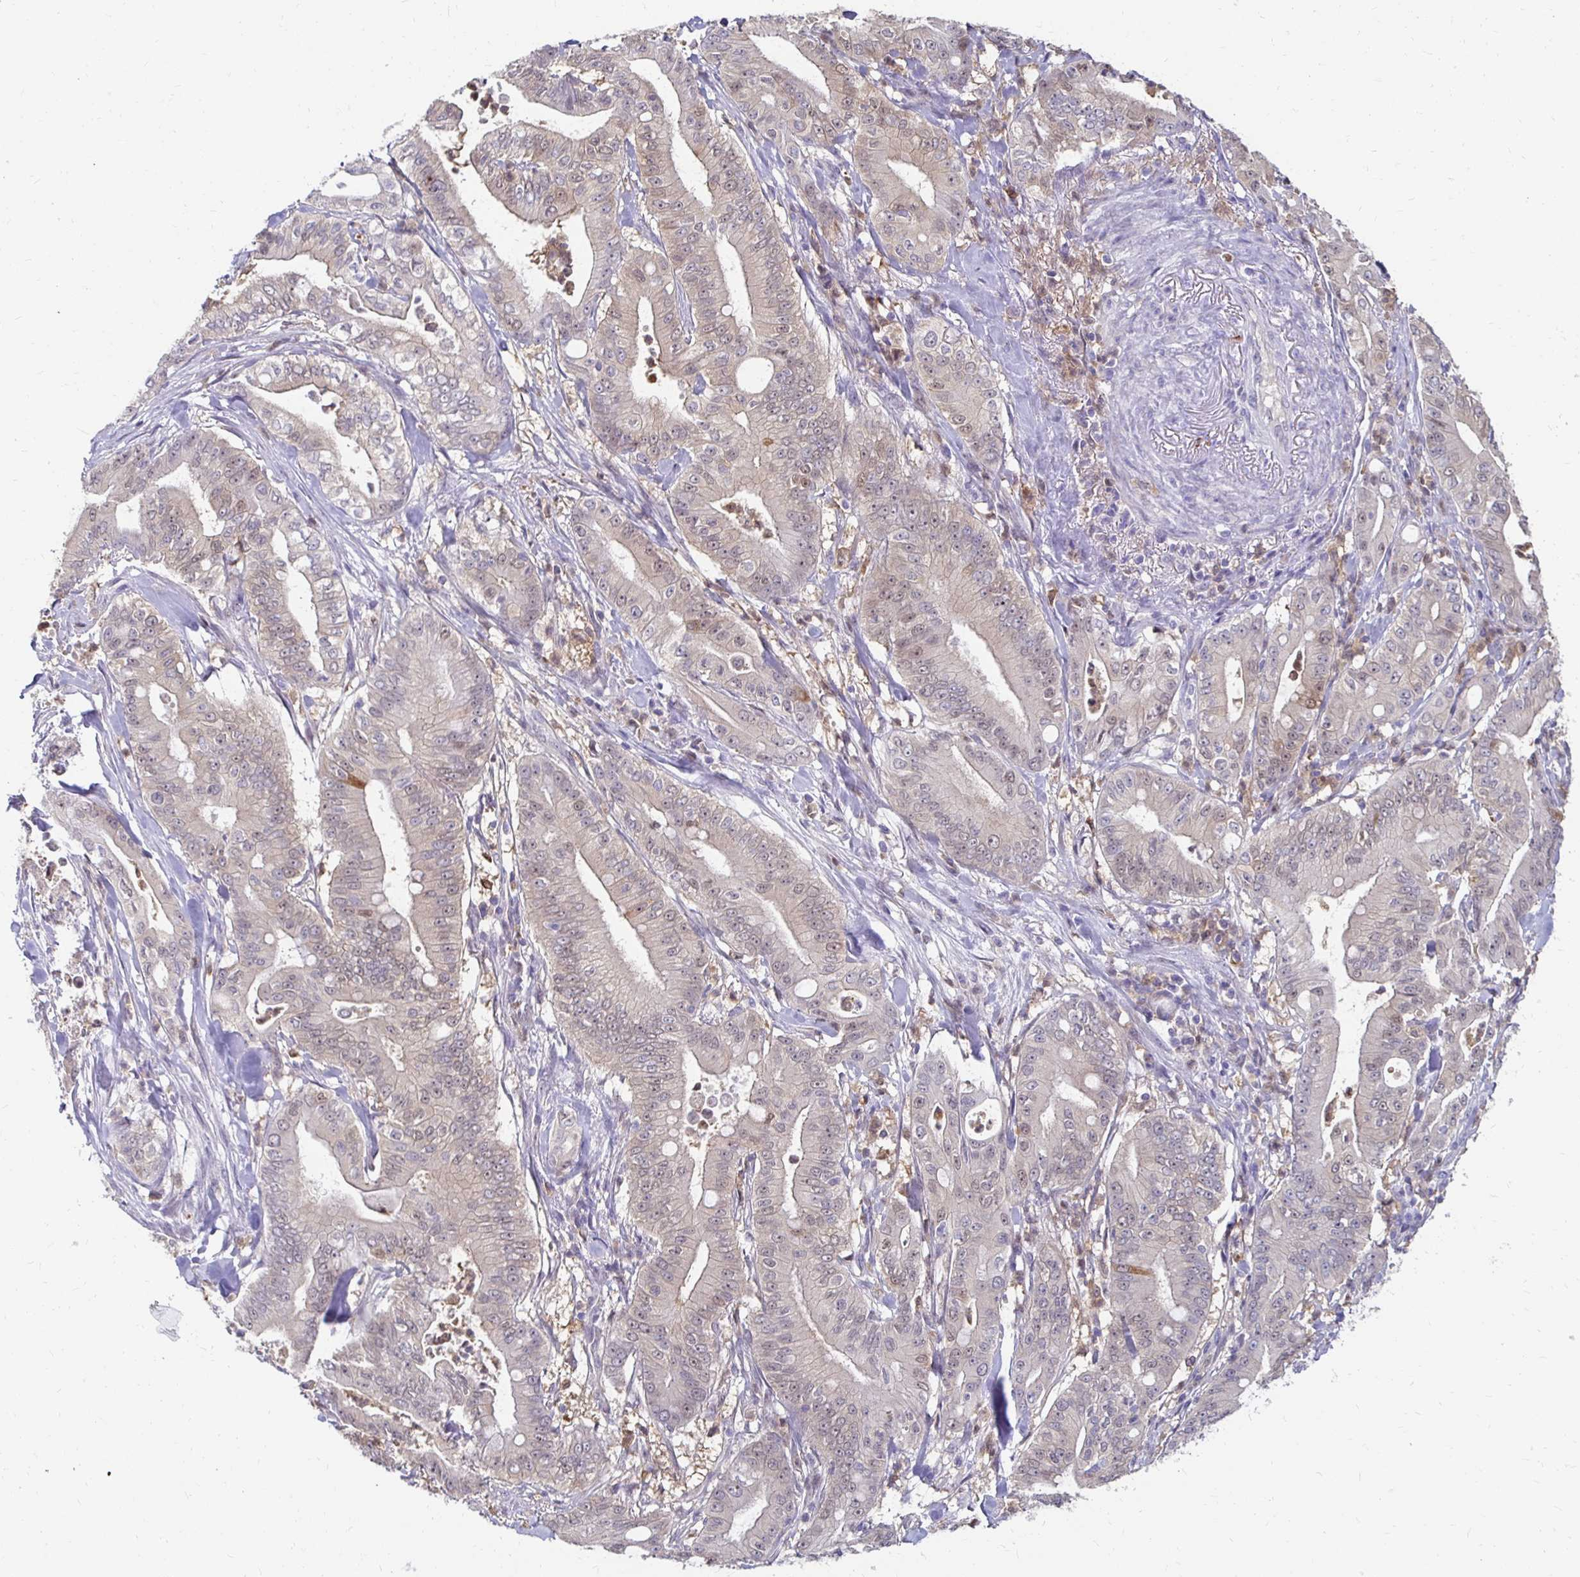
{"staining": {"intensity": "weak", "quantity": "<25%", "location": "cytoplasmic/membranous"}, "tissue": "pancreatic cancer", "cell_type": "Tumor cells", "image_type": "cancer", "snomed": [{"axis": "morphology", "description": "Adenocarcinoma, NOS"}, {"axis": "topography", "description": "Pancreas"}], "caption": "The photomicrograph reveals no staining of tumor cells in pancreatic cancer (adenocarcinoma).", "gene": "PADI2", "patient": {"sex": "male", "age": 71}}